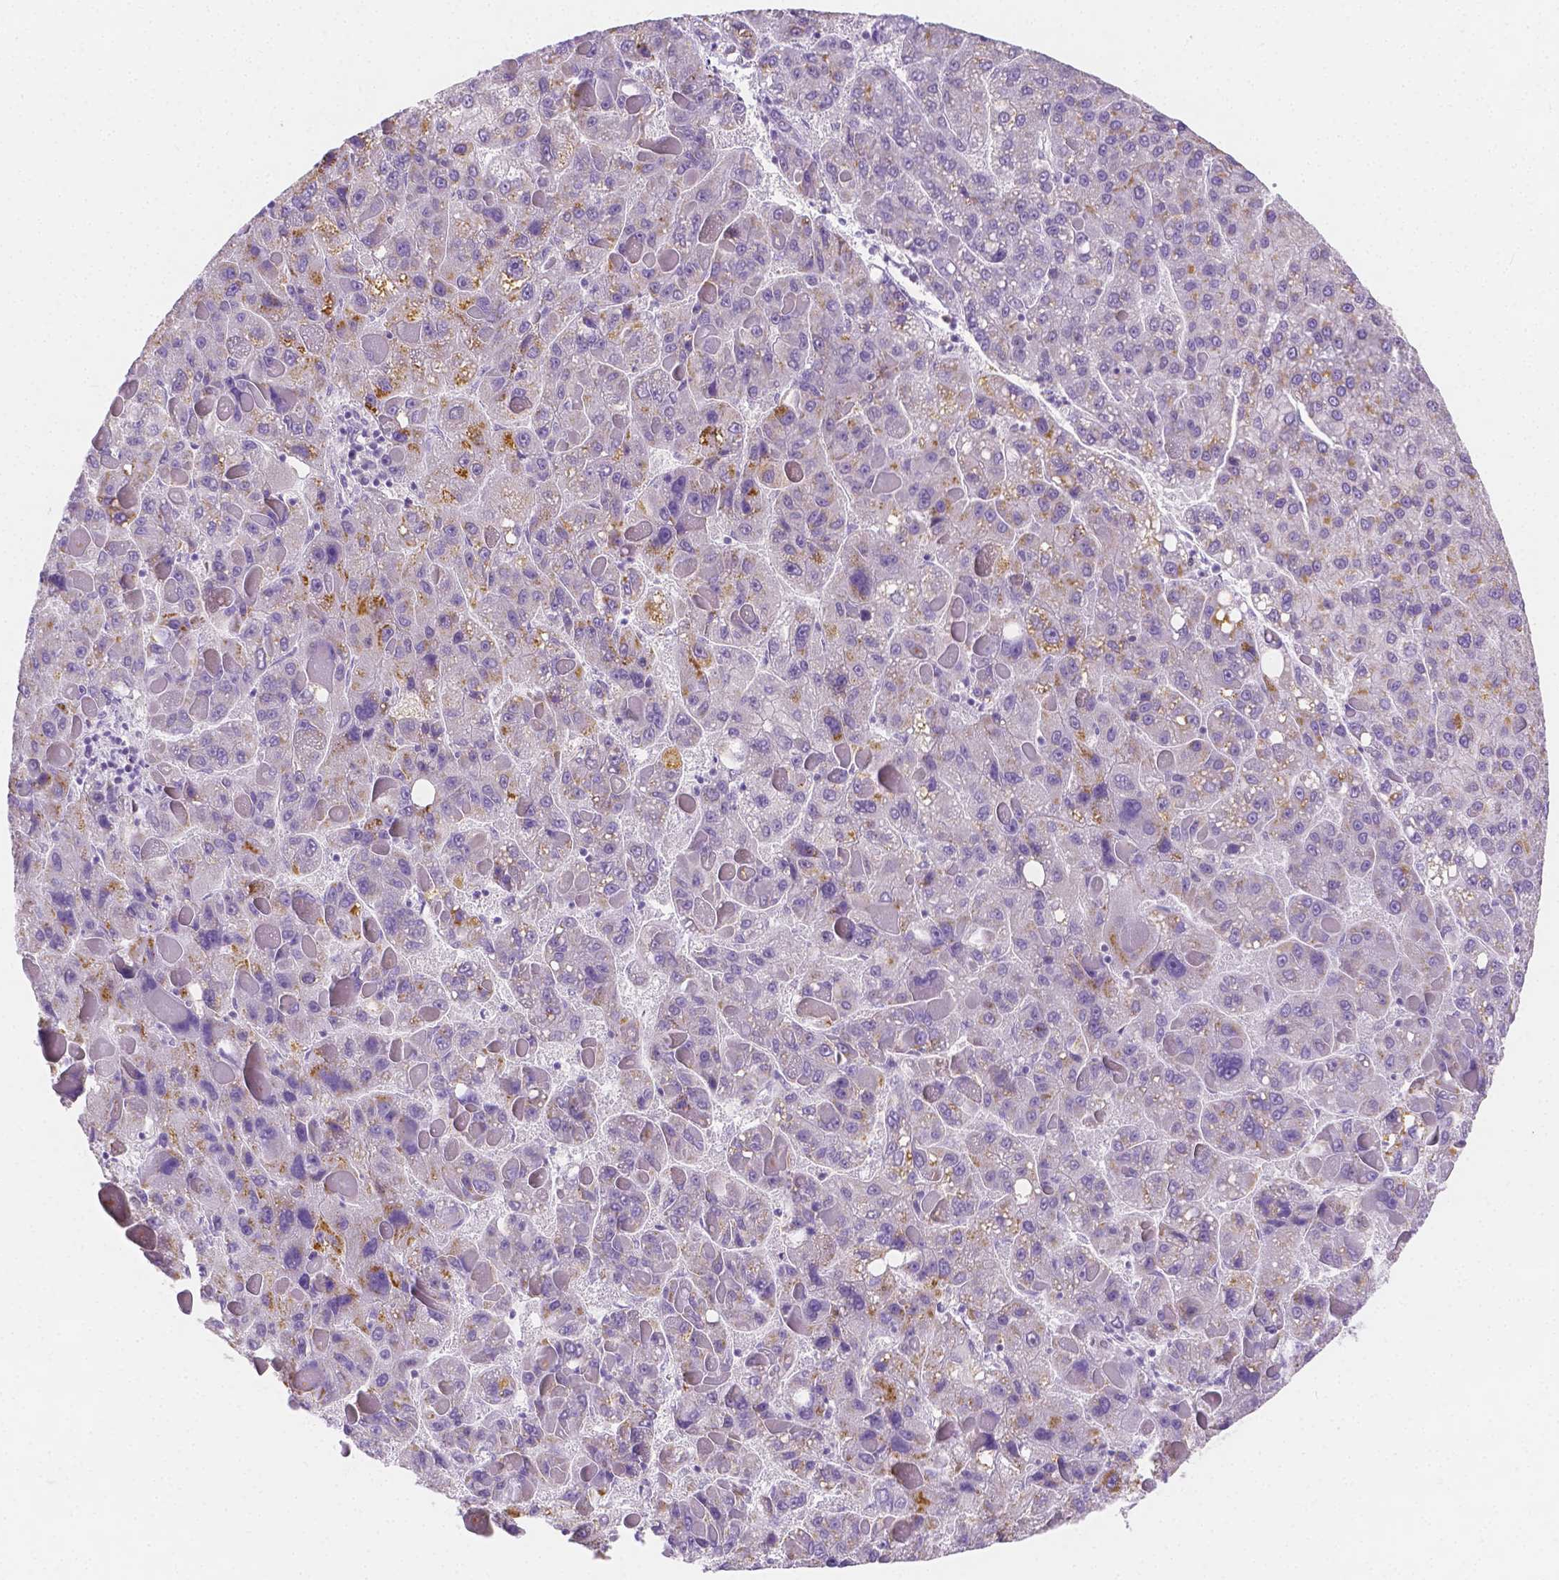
{"staining": {"intensity": "moderate", "quantity": "<25%", "location": "cytoplasmic/membranous"}, "tissue": "liver cancer", "cell_type": "Tumor cells", "image_type": "cancer", "snomed": [{"axis": "morphology", "description": "Carcinoma, Hepatocellular, NOS"}, {"axis": "topography", "description": "Liver"}], "caption": "A micrograph showing moderate cytoplasmic/membranous staining in approximately <25% of tumor cells in liver cancer (hepatocellular carcinoma), as visualized by brown immunohistochemical staining.", "gene": "SGTB", "patient": {"sex": "female", "age": 82}}